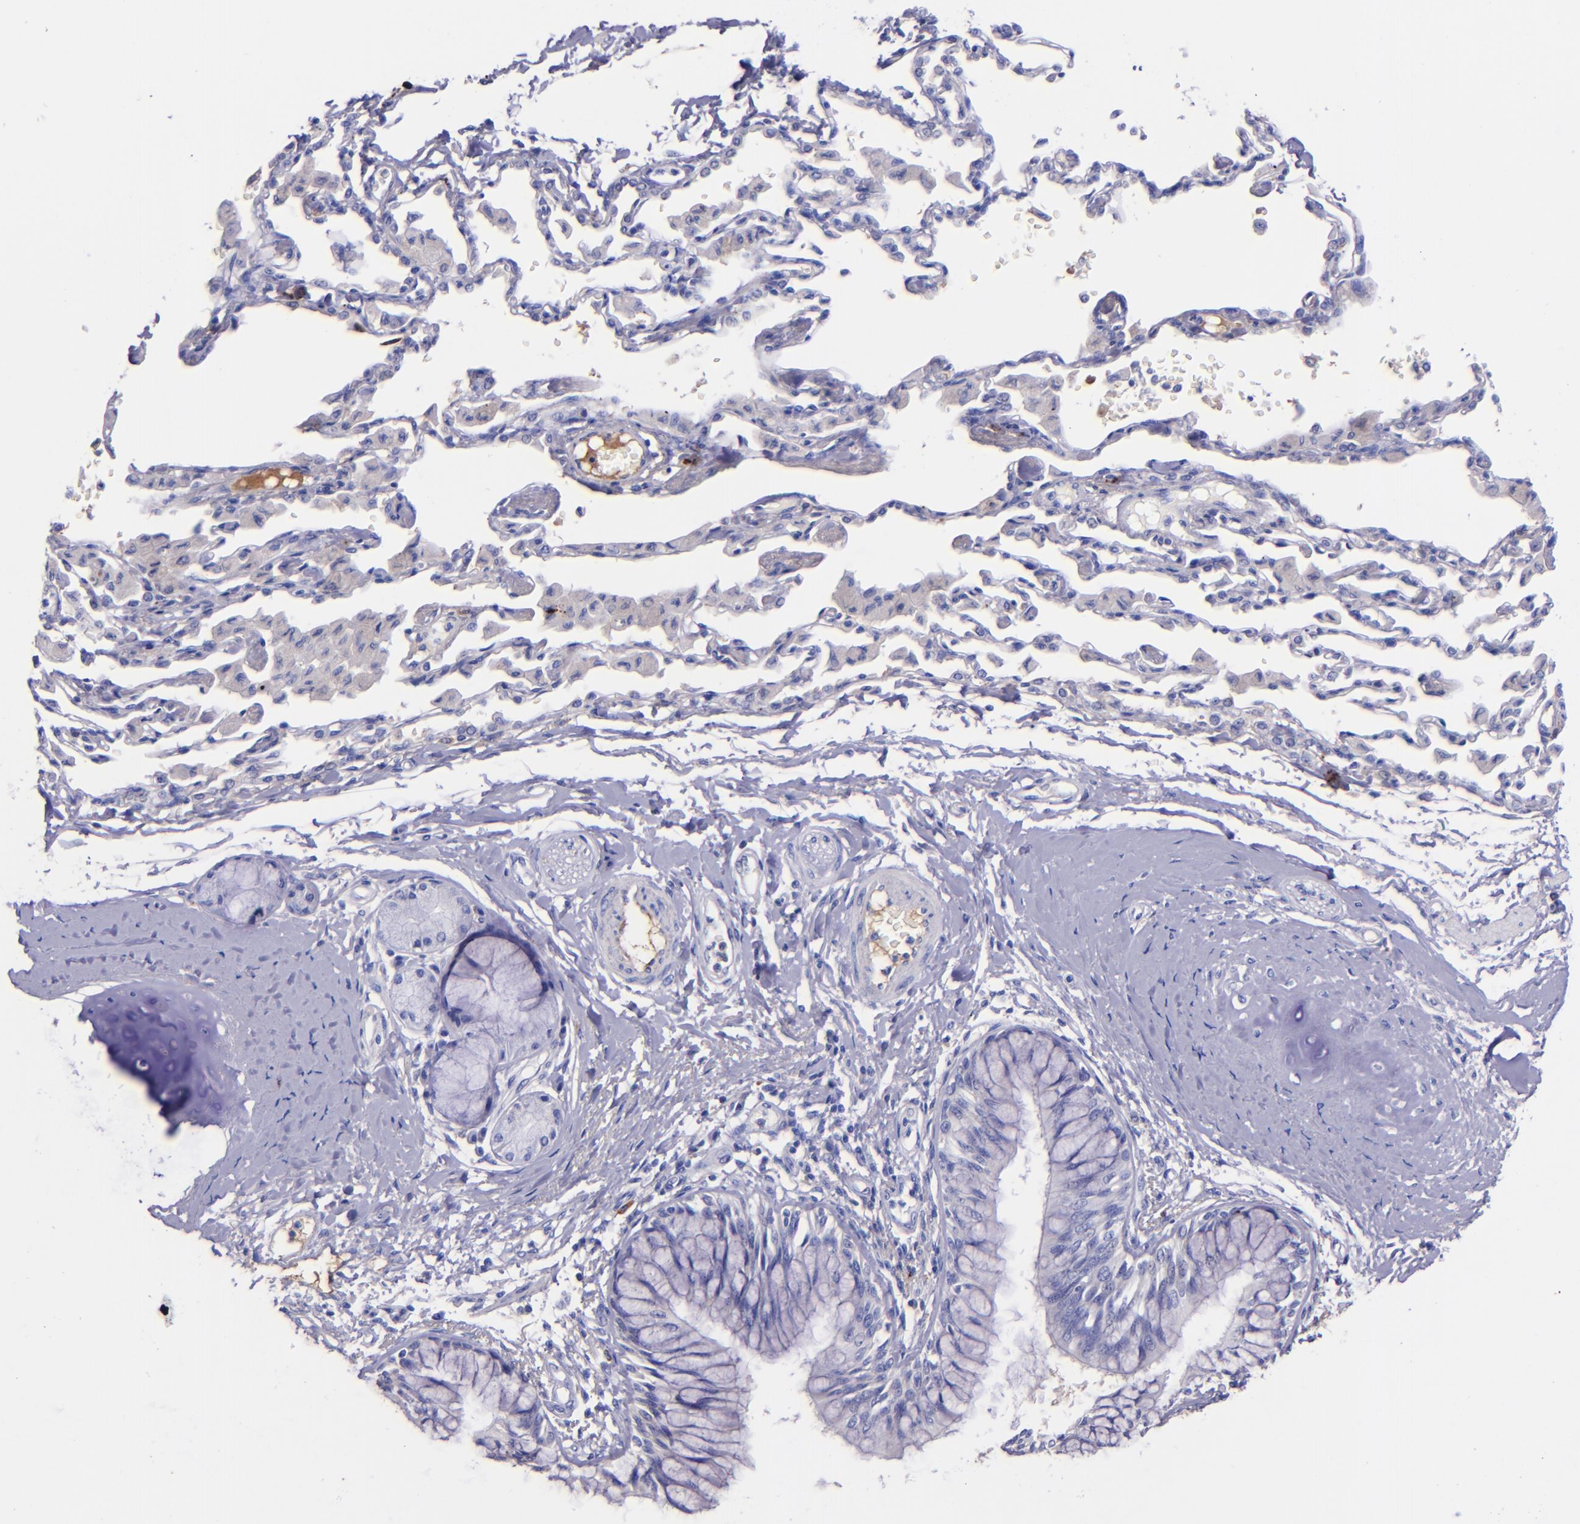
{"staining": {"intensity": "negative", "quantity": "none", "location": "none"}, "tissue": "bronchus", "cell_type": "Respiratory epithelial cells", "image_type": "normal", "snomed": [{"axis": "morphology", "description": "Normal tissue, NOS"}, {"axis": "topography", "description": "Cartilage tissue"}, {"axis": "topography", "description": "Bronchus"}, {"axis": "topography", "description": "Lung"}, {"axis": "topography", "description": "Peripheral nerve tissue"}], "caption": "Bronchus stained for a protein using IHC exhibits no positivity respiratory epithelial cells.", "gene": "KNG1", "patient": {"sex": "female", "age": 49}}